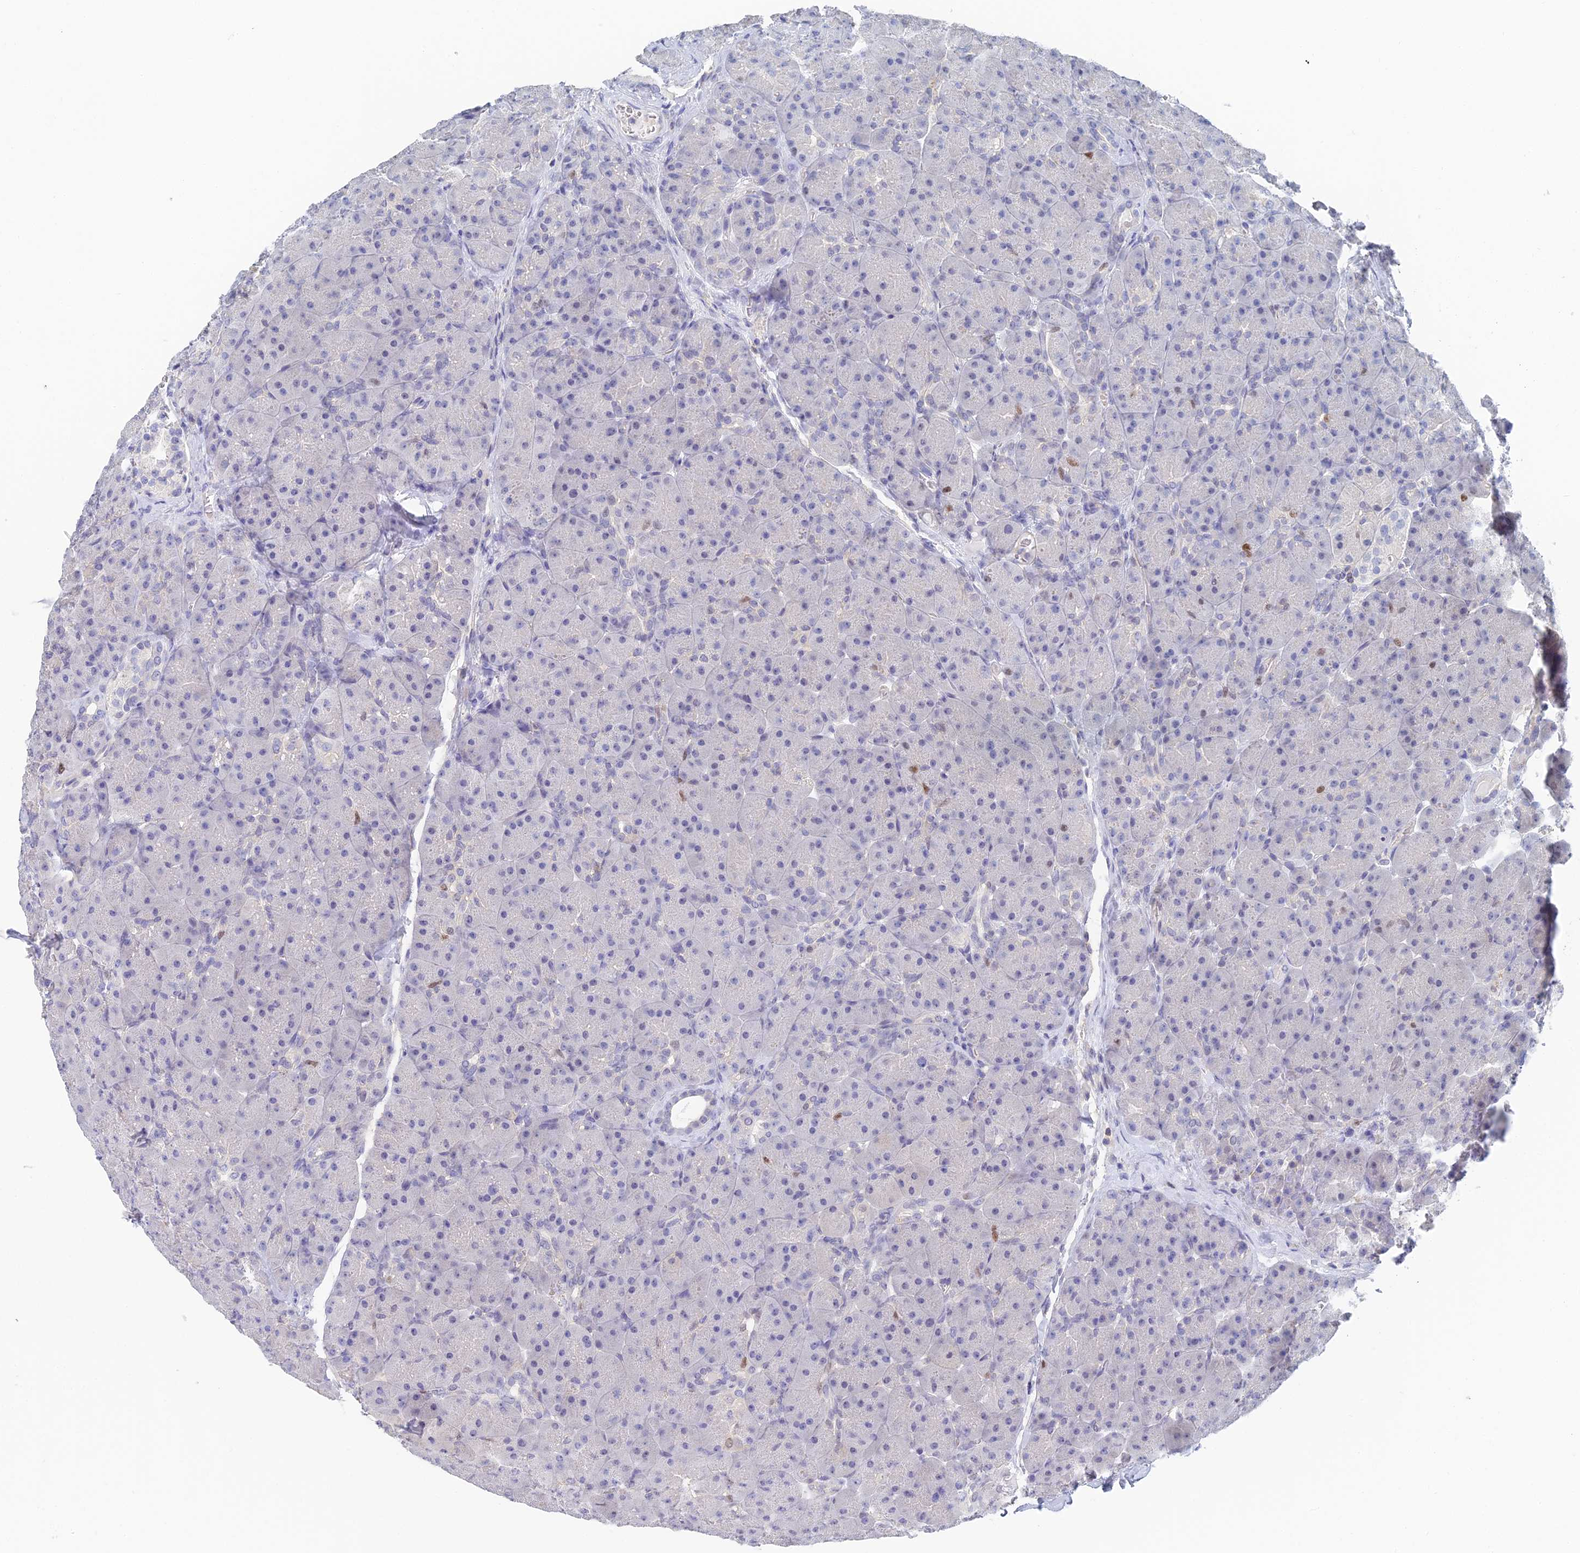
{"staining": {"intensity": "negative", "quantity": "none", "location": "none"}, "tissue": "pancreas", "cell_type": "Exocrine glandular cells", "image_type": "normal", "snomed": [{"axis": "morphology", "description": "Normal tissue, NOS"}, {"axis": "topography", "description": "Pancreas"}], "caption": "Exocrine glandular cells show no significant expression in unremarkable pancreas. (Immunohistochemistry, brightfield microscopy, high magnification).", "gene": "MCM2", "patient": {"sex": "male", "age": 66}}